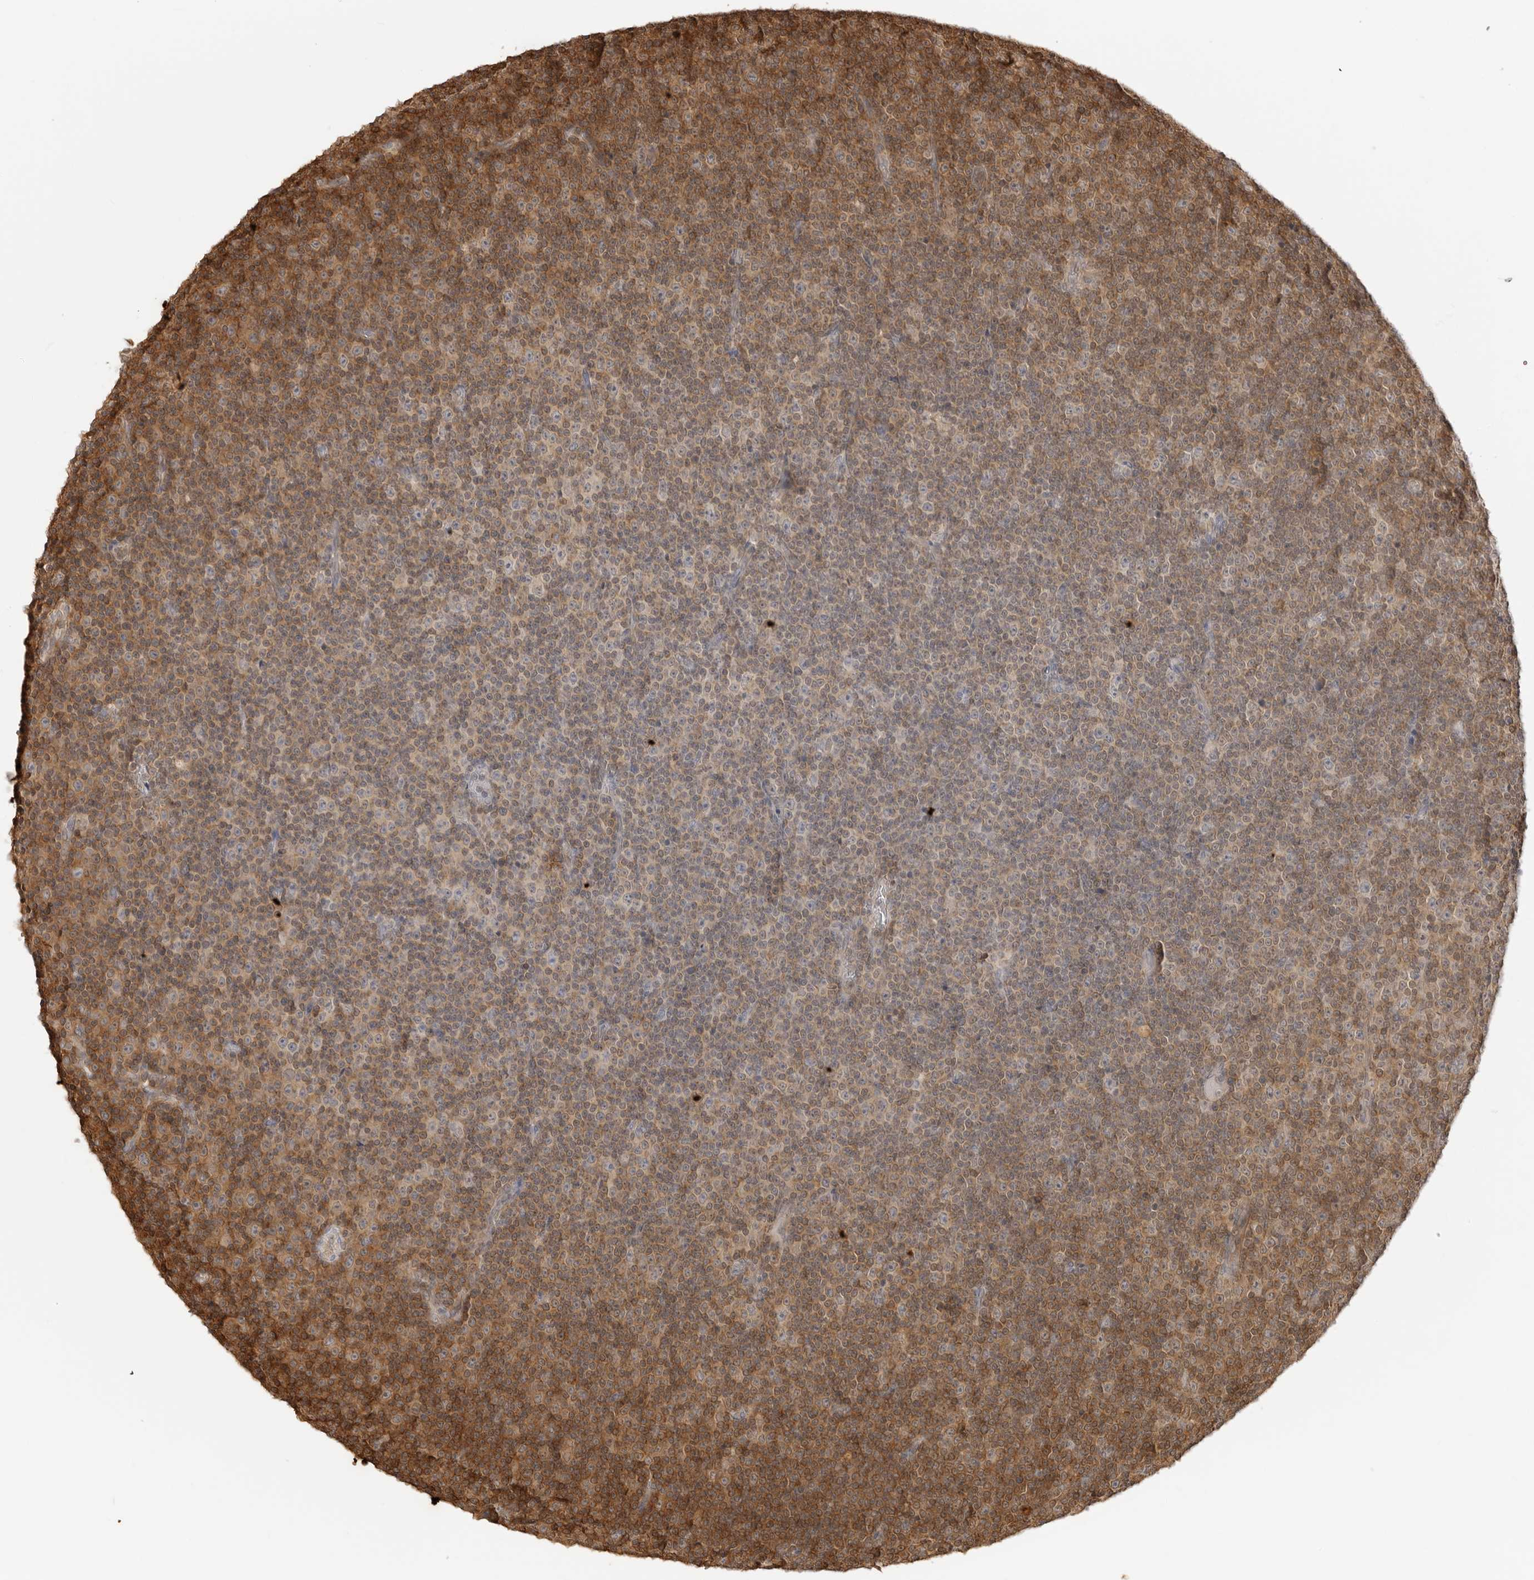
{"staining": {"intensity": "moderate", "quantity": "25%-75%", "location": "cytoplasmic/membranous"}, "tissue": "lymphoma", "cell_type": "Tumor cells", "image_type": "cancer", "snomed": [{"axis": "morphology", "description": "Malignant lymphoma, non-Hodgkin's type, Low grade"}, {"axis": "topography", "description": "Lymph node"}], "caption": "This histopathology image displays lymphoma stained with immunohistochemistry to label a protein in brown. The cytoplasmic/membranous of tumor cells show moderate positivity for the protein. Nuclei are counter-stained blue.", "gene": "IKBKE", "patient": {"sex": "female", "age": 67}}